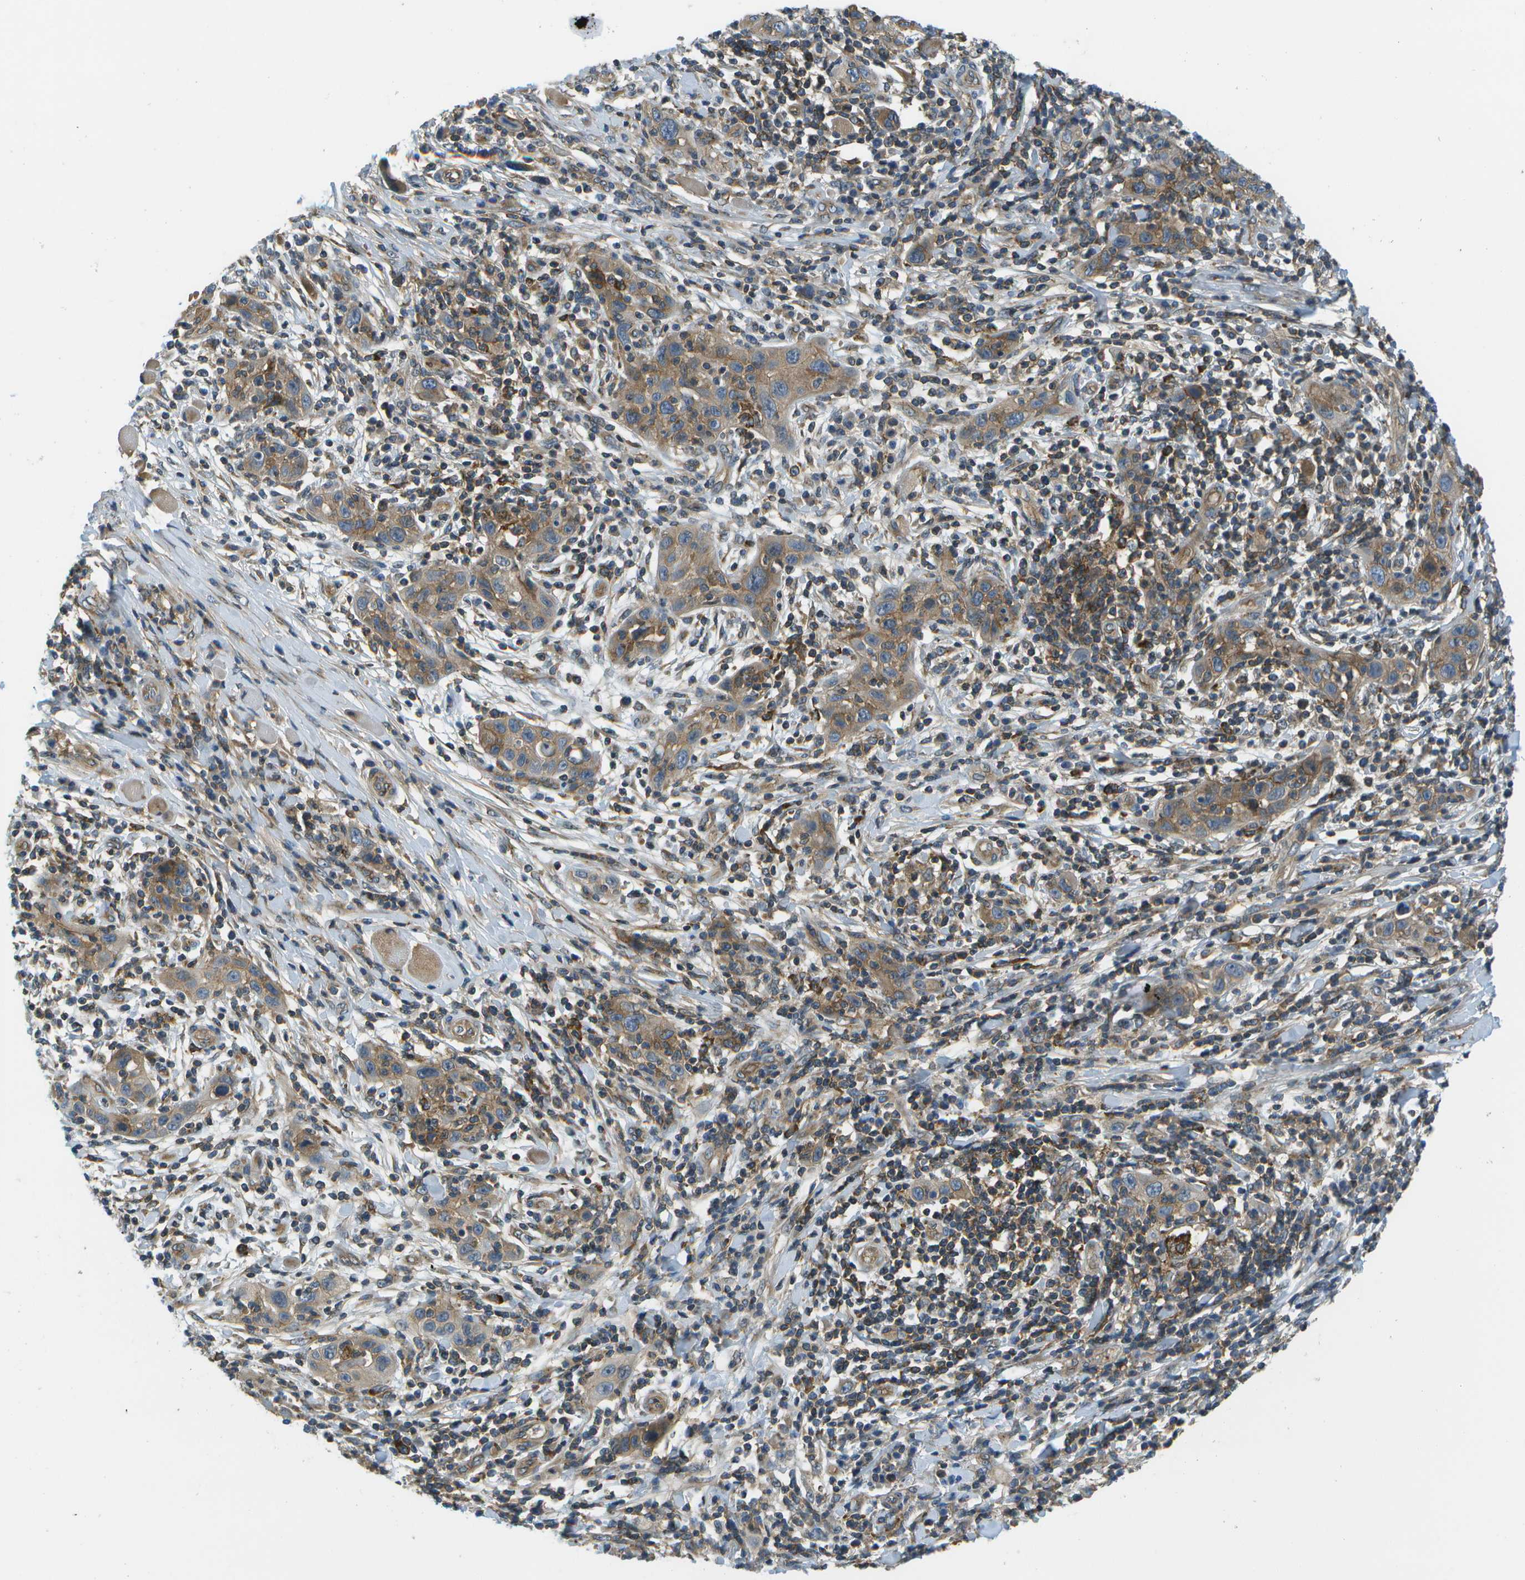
{"staining": {"intensity": "moderate", "quantity": ">75%", "location": "cytoplasmic/membranous"}, "tissue": "skin cancer", "cell_type": "Tumor cells", "image_type": "cancer", "snomed": [{"axis": "morphology", "description": "Squamous cell carcinoma, NOS"}, {"axis": "topography", "description": "Skin"}], "caption": "Immunohistochemical staining of squamous cell carcinoma (skin) shows moderate cytoplasmic/membranous protein expression in approximately >75% of tumor cells.", "gene": "CTIF", "patient": {"sex": "female", "age": 88}}